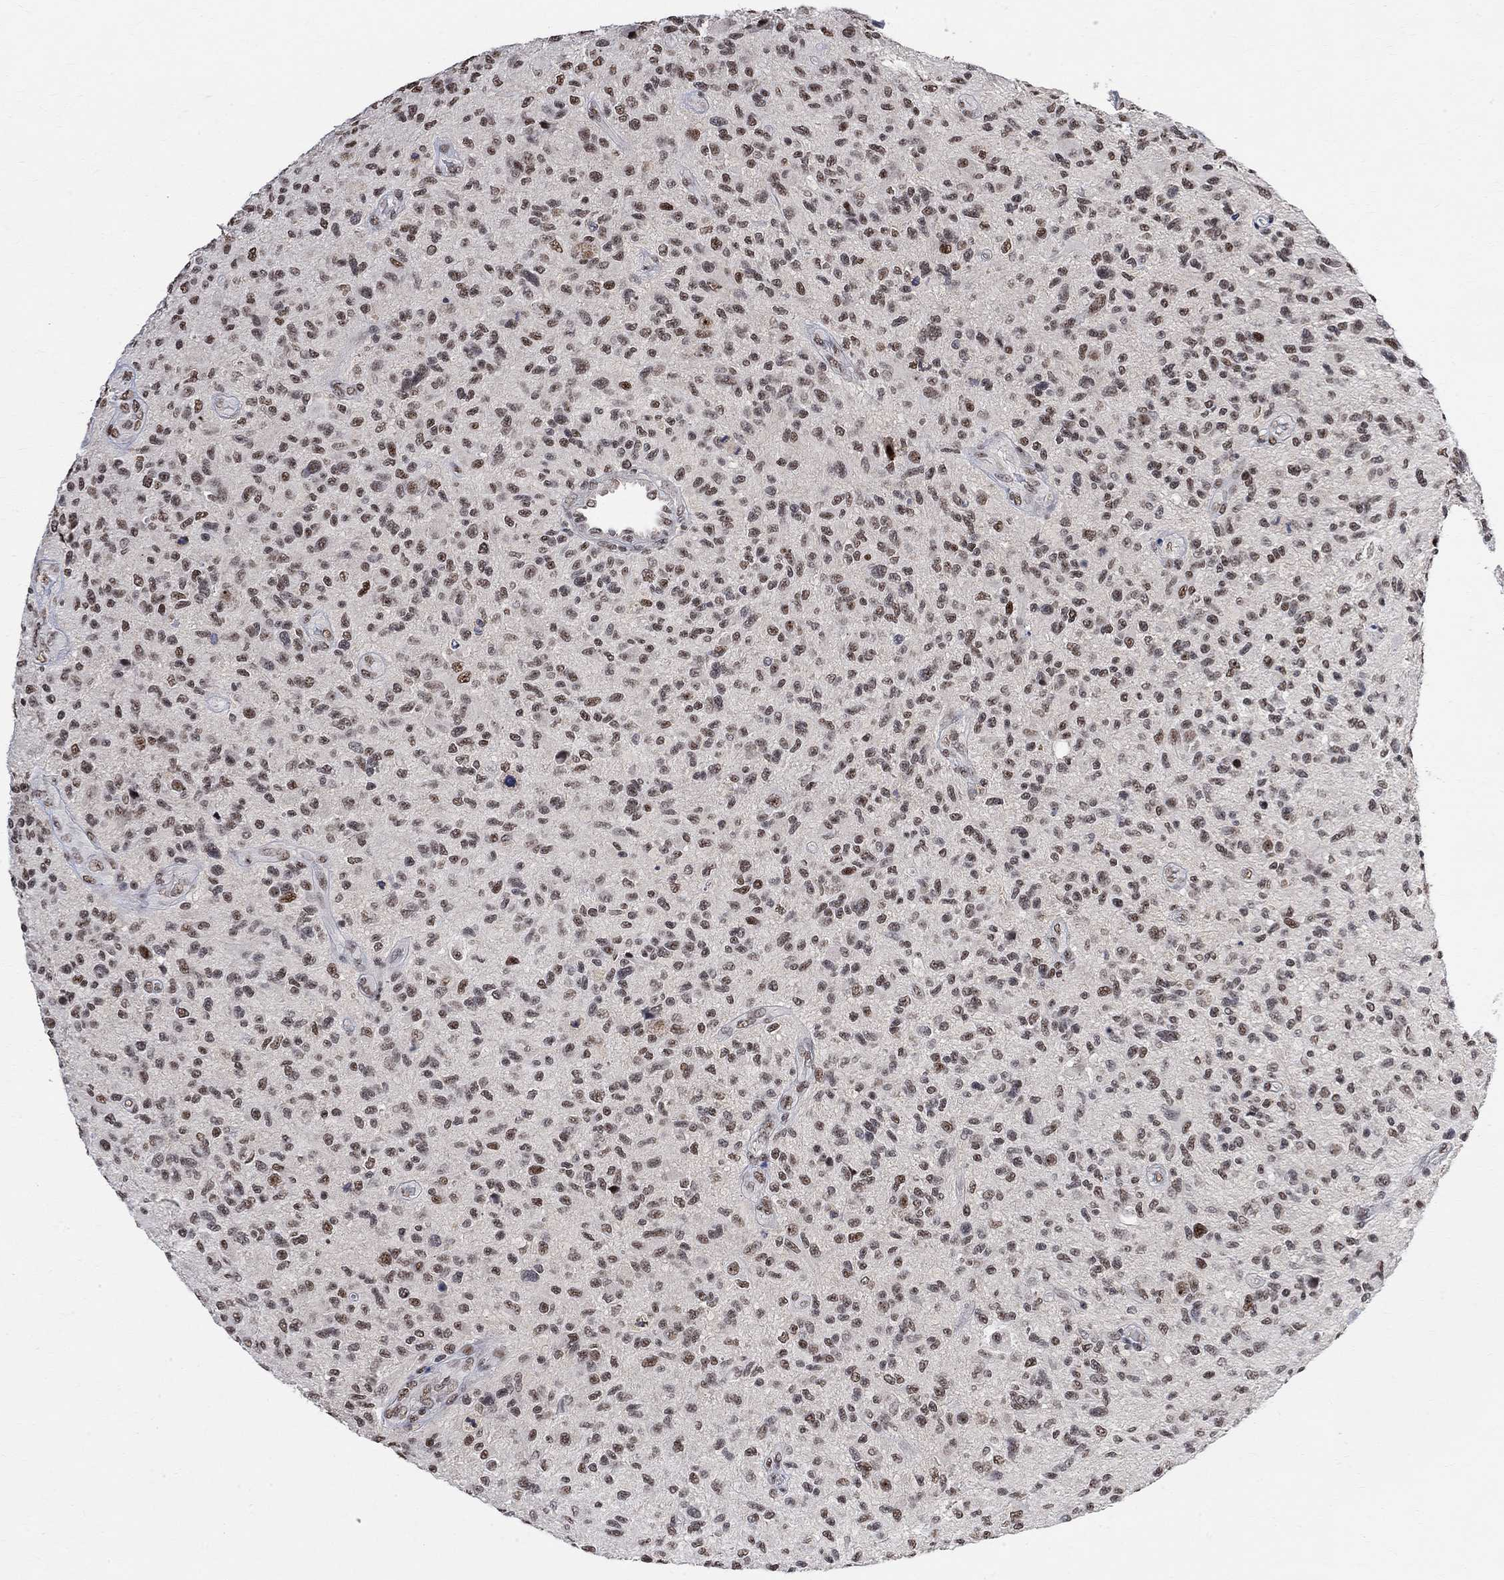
{"staining": {"intensity": "moderate", "quantity": "<25%", "location": "nuclear"}, "tissue": "glioma", "cell_type": "Tumor cells", "image_type": "cancer", "snomed": [{"axis": "morphology", "description": "Glioma, malignant, High grade"}, {"axis": "topography", "description": "Brain"}], "caption": "High-power microscopy captured an IHC histopathology image of malignant high-grade glioma, revealing moderate nuclear expression in approximately <25% of tumor cells.", "gene": "E4F1", "patient": {"sex": "male", "age": 47}}